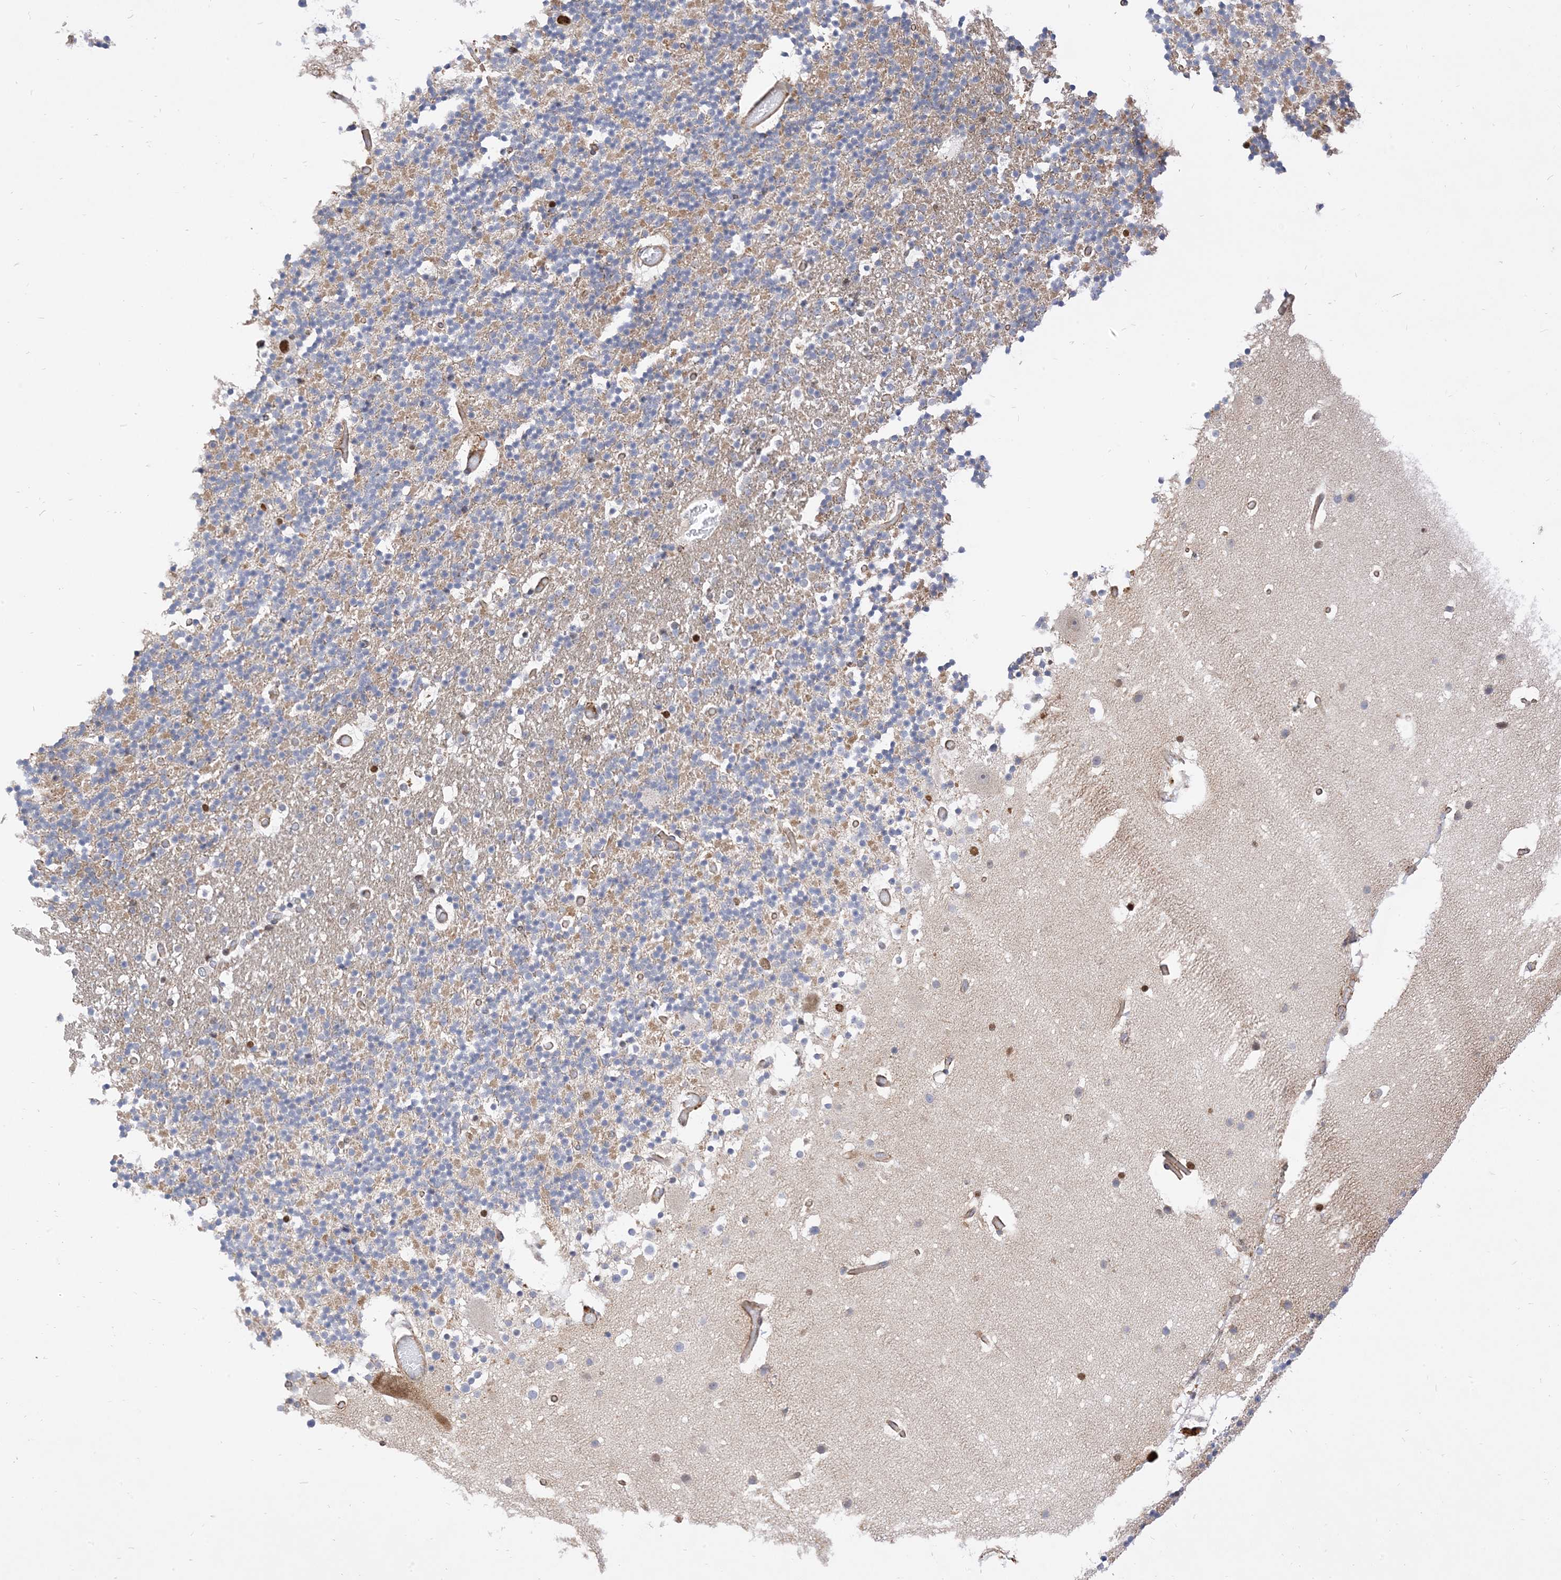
{"staining": {"intensity": "moderate", "quantity": "<25%", "location": "cytoplasmic/membranous"}, "tissue": "cerebellum", "cell_type": "Cells in granular layer", "image_type": "normal", "snomed": [{"axis": "morphology", "description": "Normal tissue, NOS"}, {"axis": "topography", "description": "Cerebellum"}], "caption": "Protein staining of normal cerebellum reveals moderate cytoplasmic/membranous staining in approximately <25% of cells in granular layer.", "gene": "TYSND1", "patient": {"sex": "male", "age": 57}}